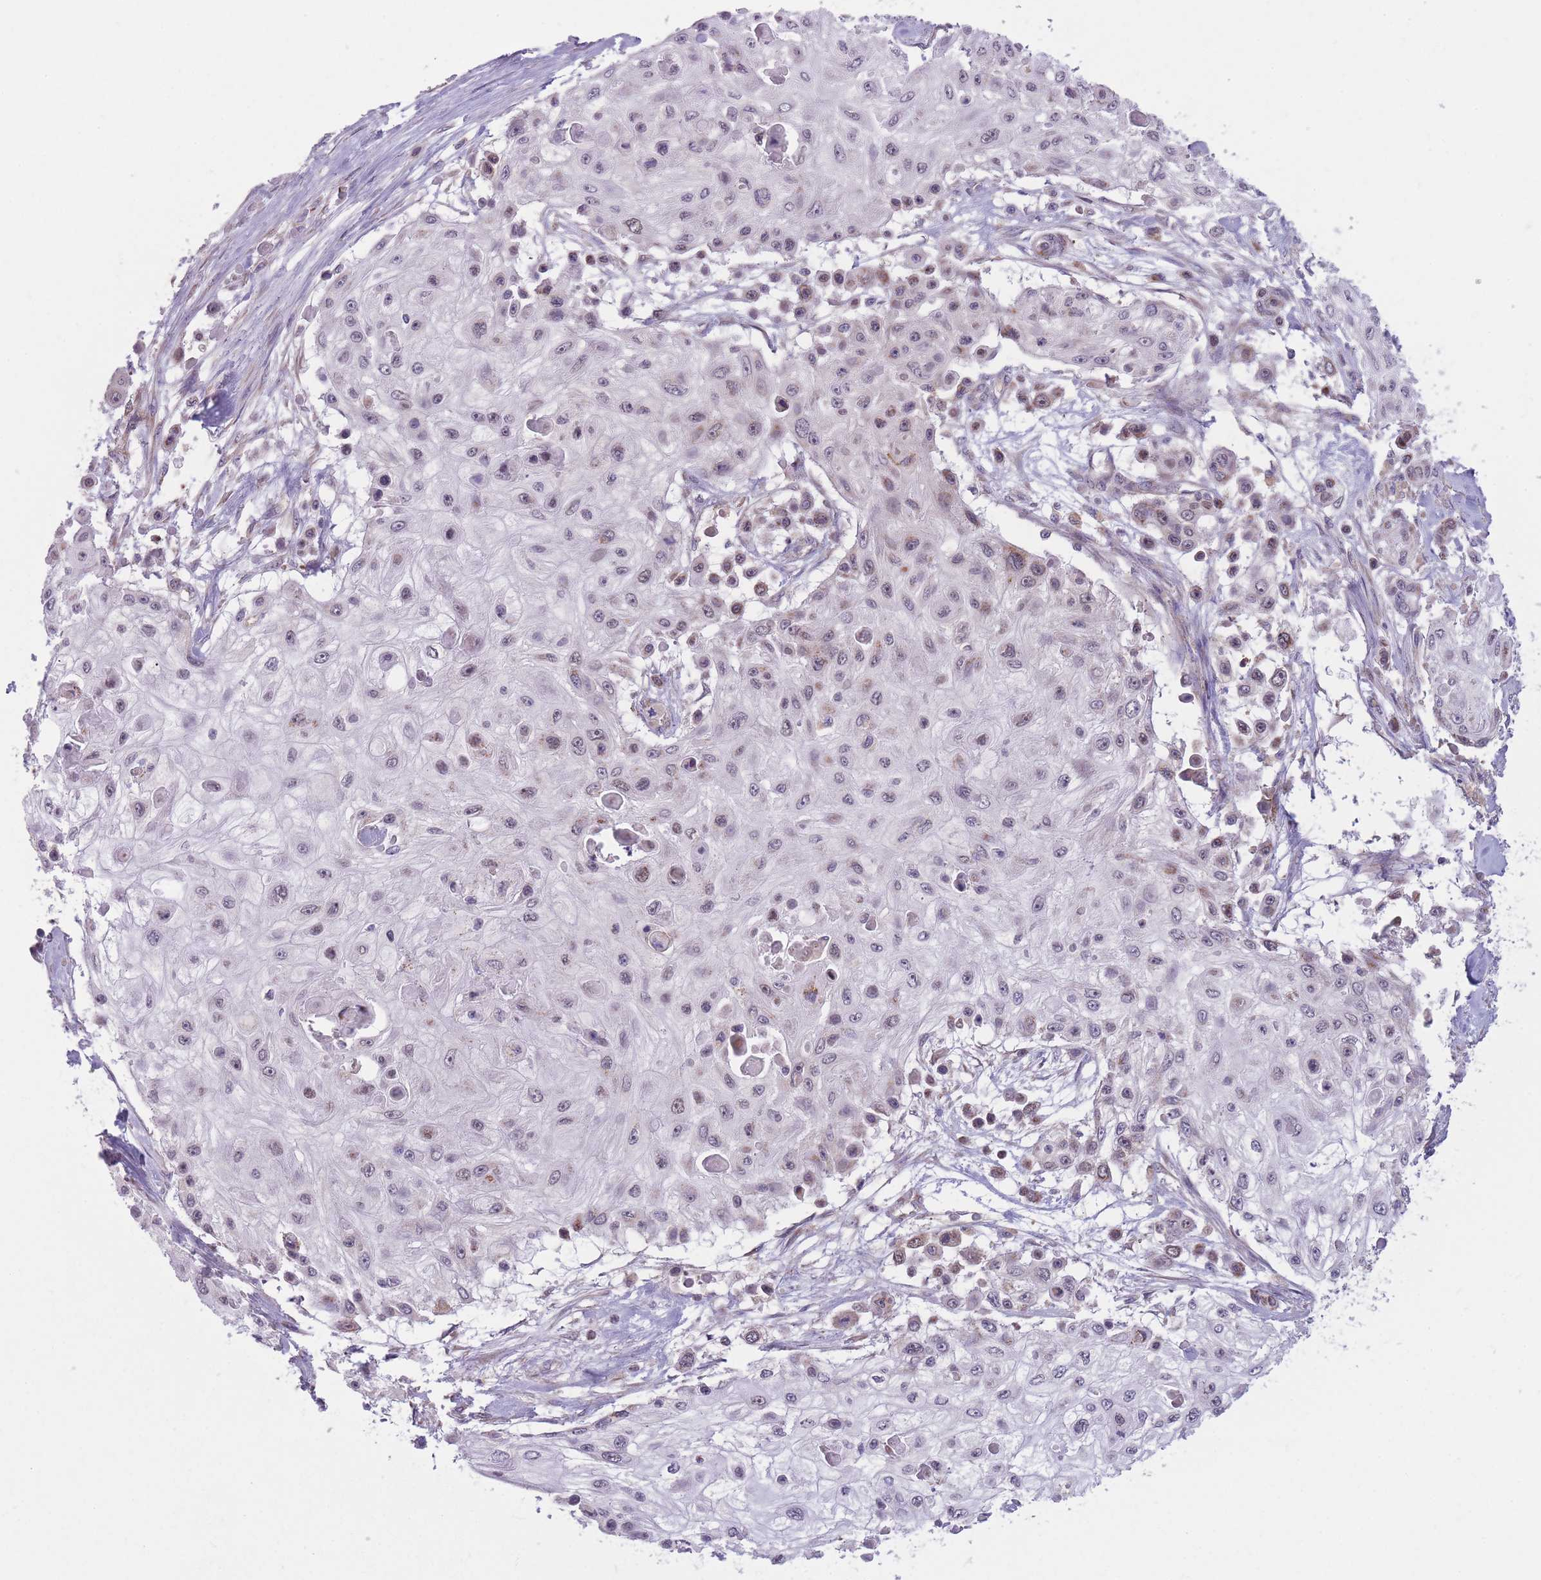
{"staining": {"intensity": "moderate", "quantity": "25%-75%", "location": "cytoplasmic/membranous,nuclear"}, "tissue": "skin cancer", "cell_type": "Tumor cells", "image_type": "cancer", "snomed": [{"axis": "morphology", "description": "Squamous cell carcinoma, NOS"}, {"axis": "topography", "description": "Skin"}], "caption": "This photomicrograph shows IHC staining of skin squamous cell carcinoma, with medium moderate cytoplasmic/membranous and nuclear positivity in approximately 25%-75% of tumor cells.", "gene": "CCT6B", "patient": {"sex": "male", "age": 67}}